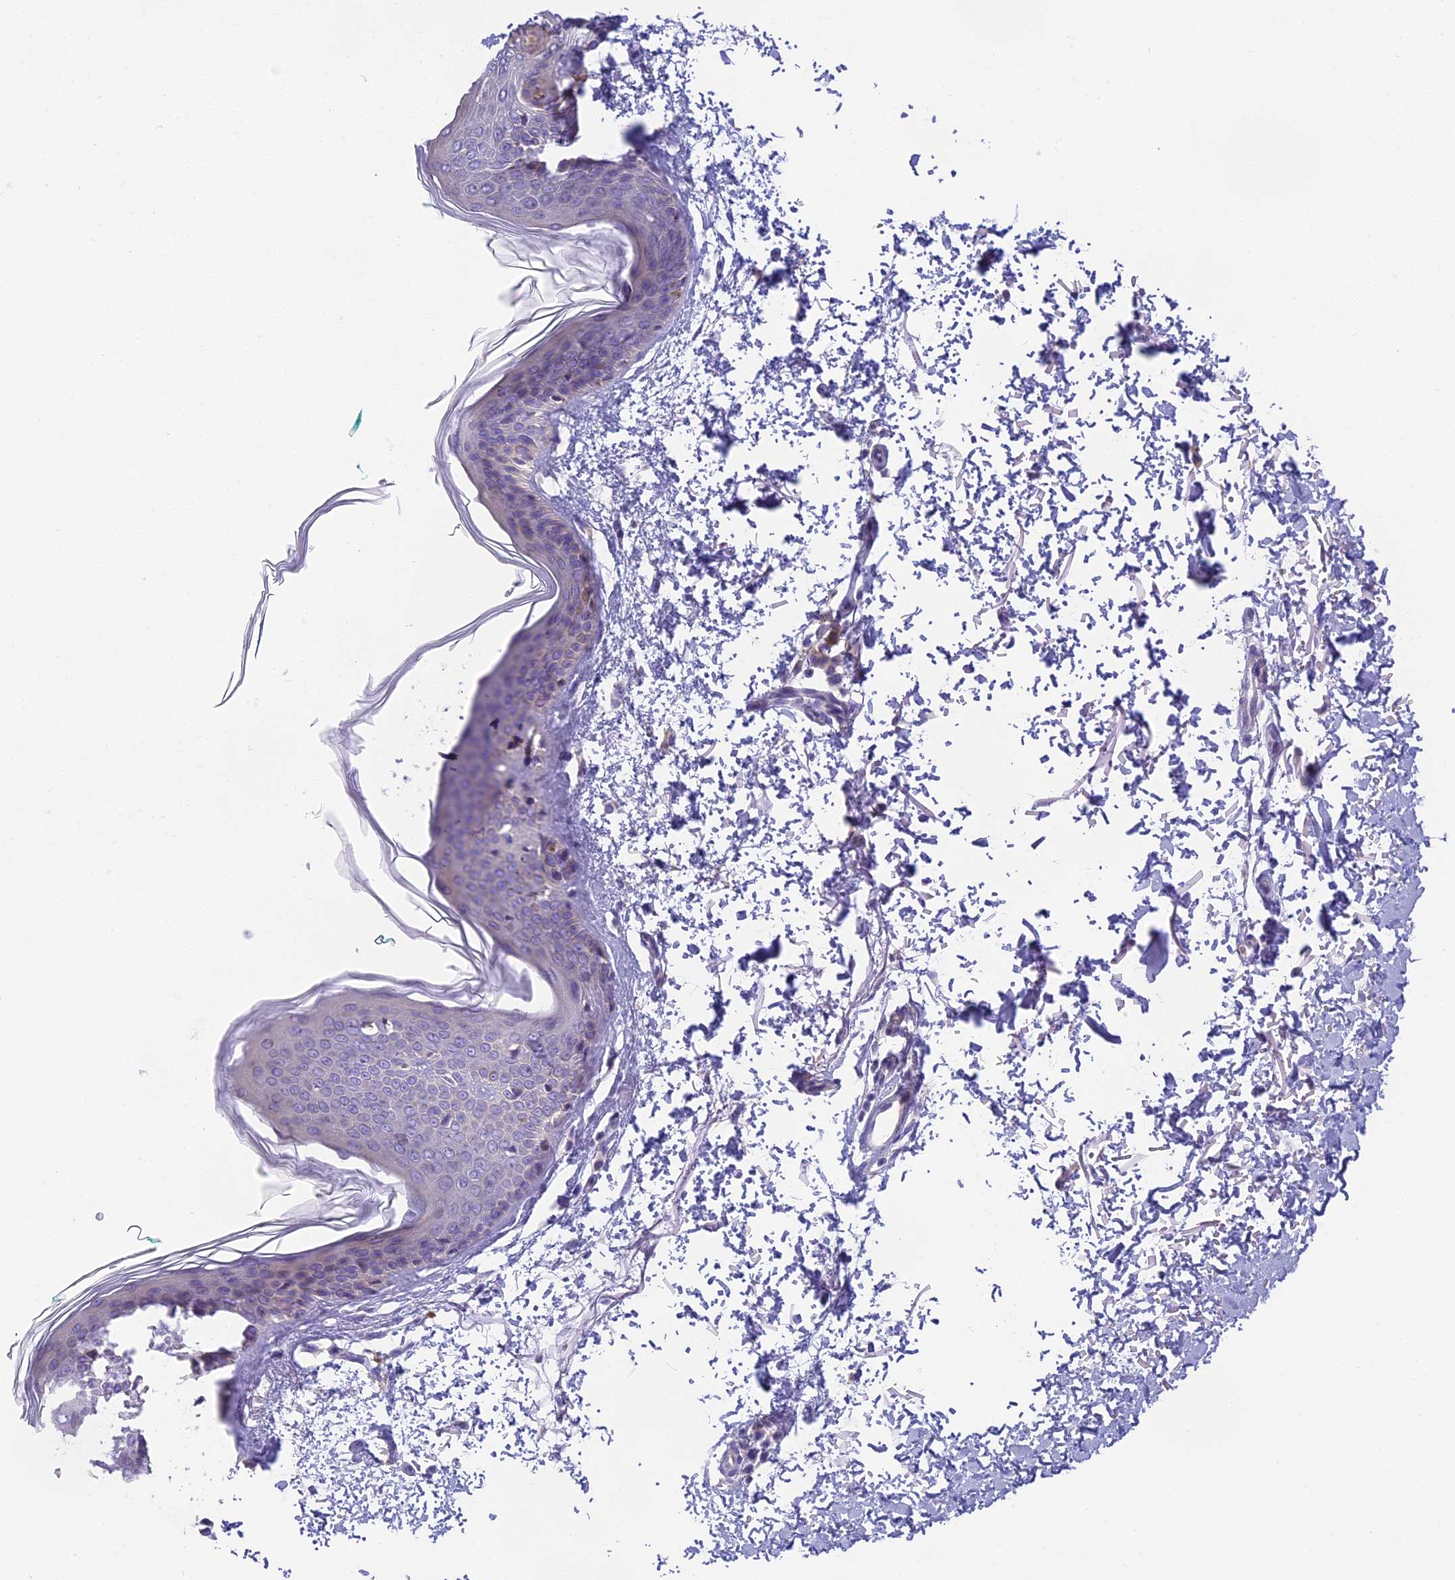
{"staining": {"intensity": "negative", "quantity": "none", "location": "none"}, "tissue": "skin", "cell_type": "Fibroblasts", "image_type": "normal", "snomed": [{"axis": "morphology", "description": "Normal tissue, NOS"}, {"axis": "topography", "description": "Skin"}], "caption": "High magnification brightfield microscopy of normal skin stained with DAB (3,3'-diaminobenzidine) (brown) and counterstained with hematoxylin (blue): fibroblasts show no significant staining. (Brightfield microscopy of DAB IHC at high magnification).", "gene": "ARHGEF37", "patient": {"sex": "male", "age": 66}}